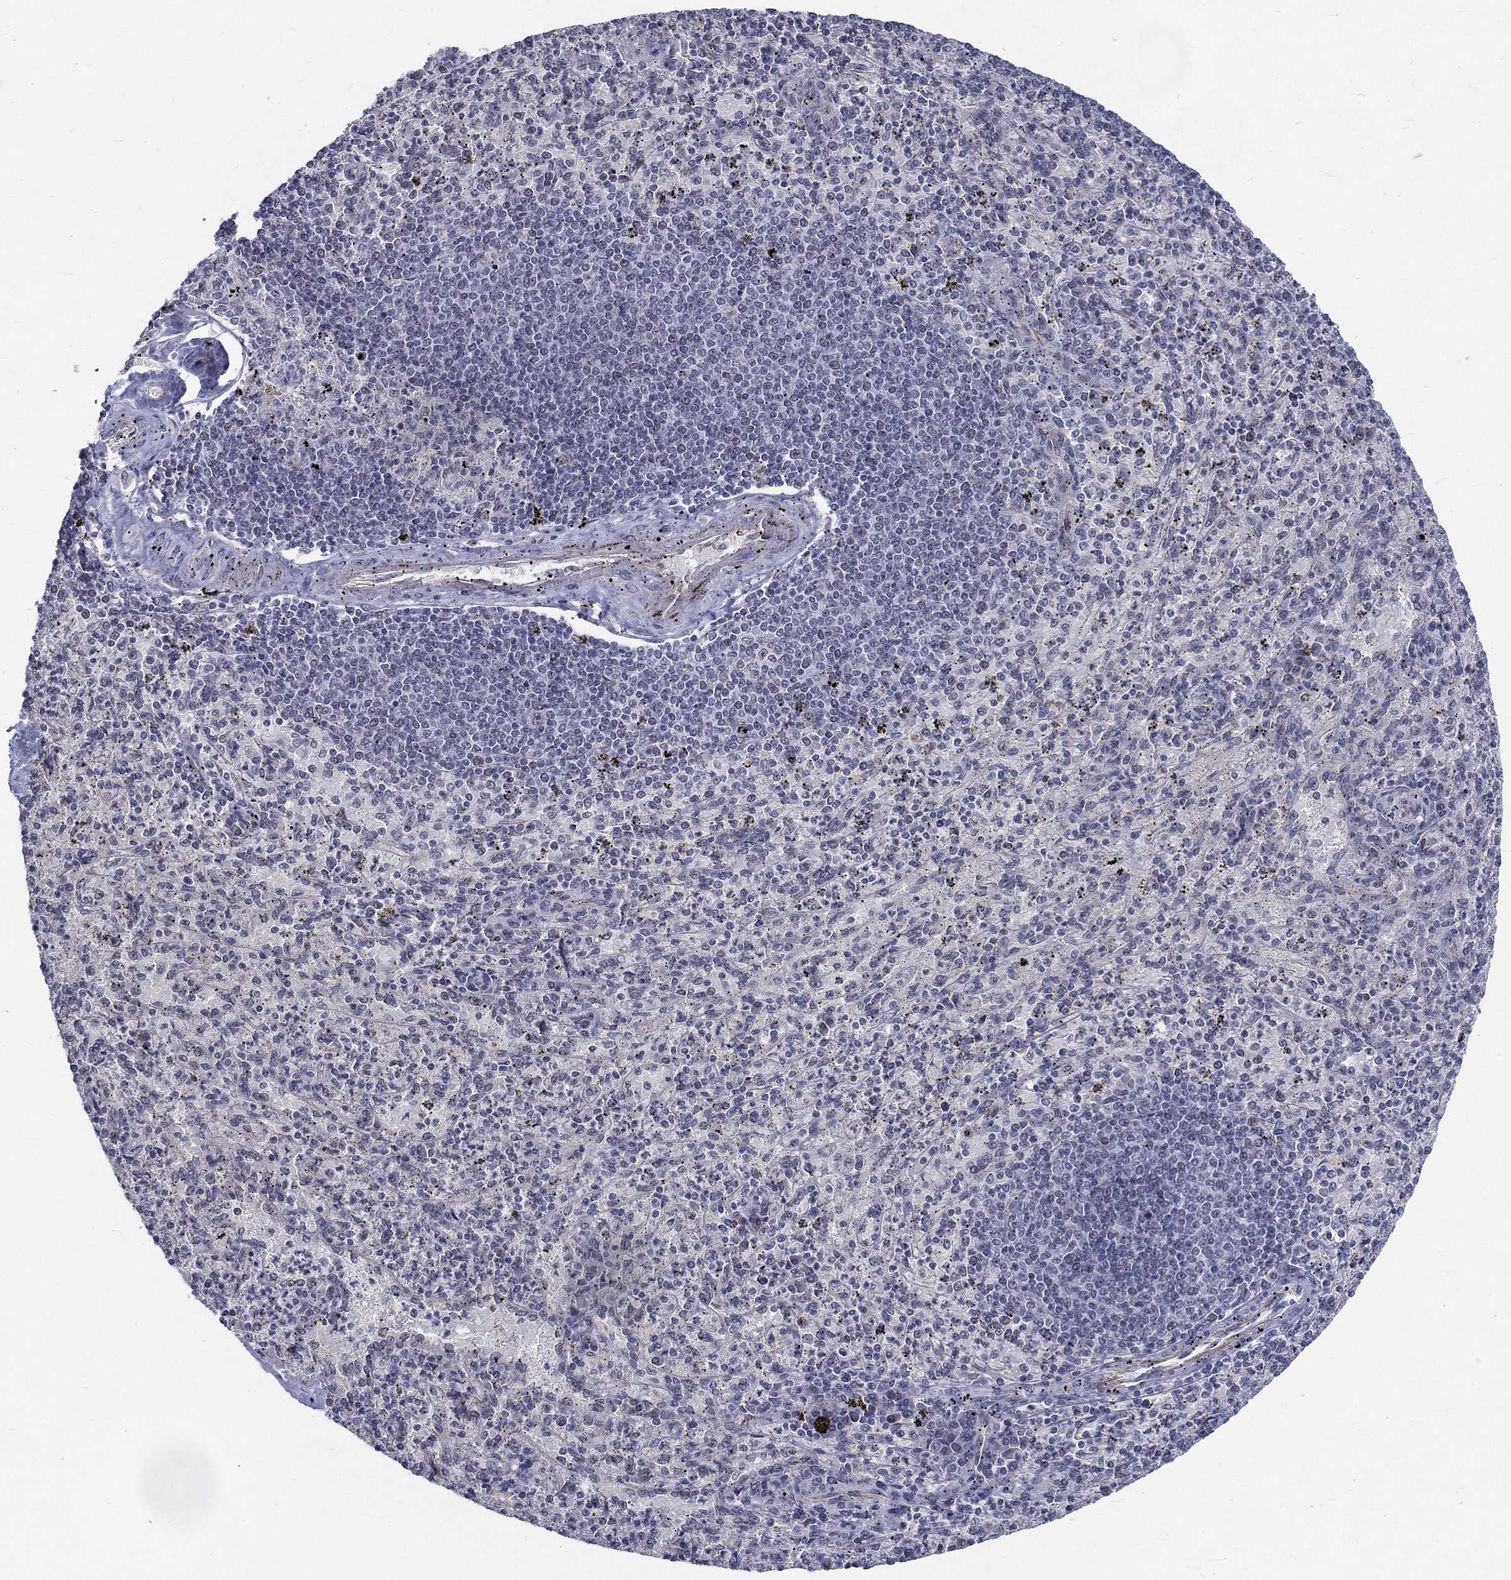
{"staining": {"intensity": "negative", "quantity": "none", "location": "none"}, "tissue": "spleen", "cell_type": "Cells in red pulp", "image_type": "normal", "snomed": [{"axis": "morphology", "description": "Normal tissue, NOS"}, {"axis": "topography", "description": "Spleen"}], "caption": "Immunohistochemical staining of normal human spleen shows no significant staining in cells in red pulp.", "gene": "ZBED1", "patient": {"sex": "male", "age": 60}}